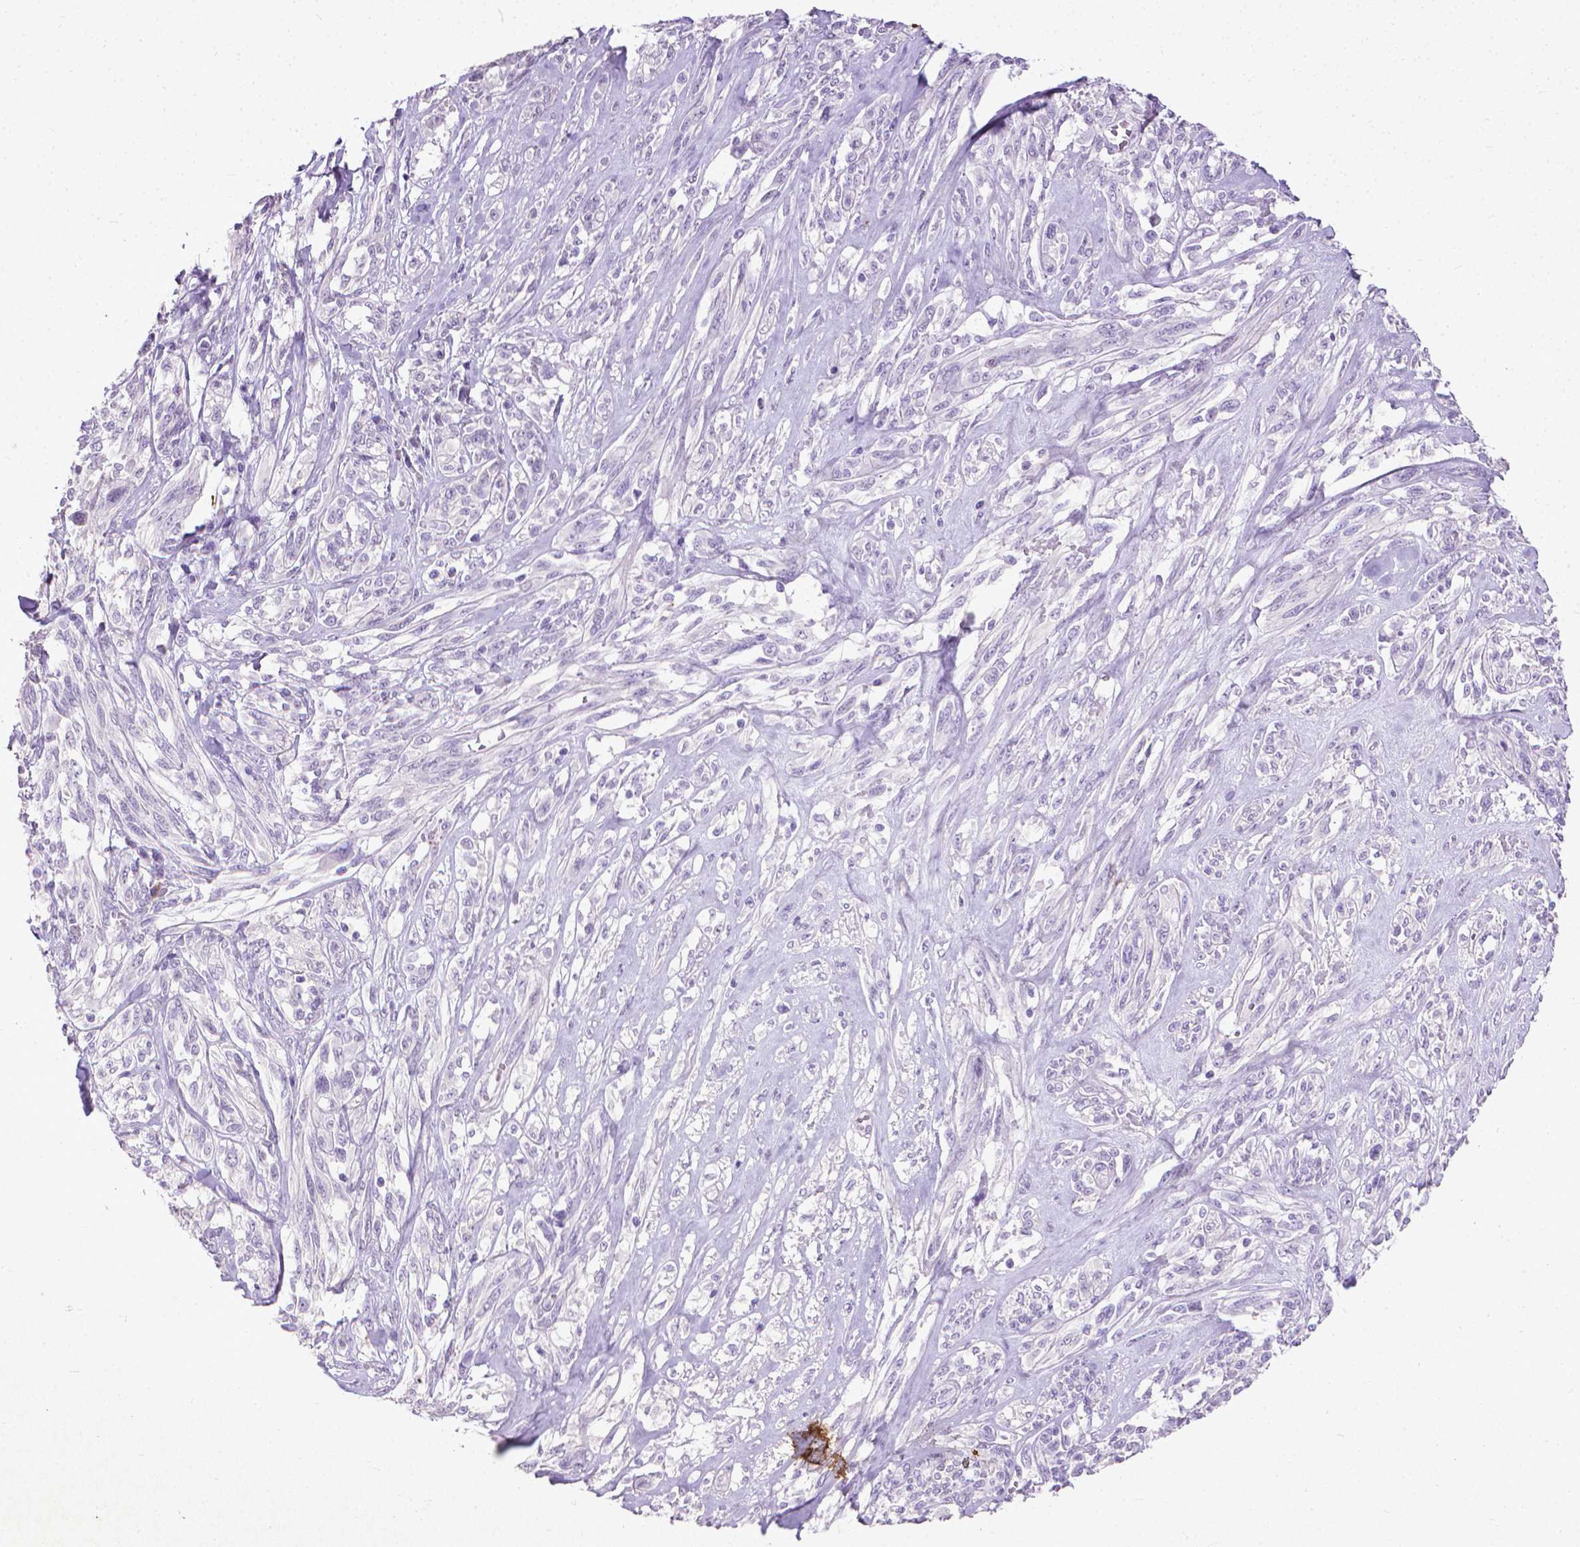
{"staining": {"intensity": "negative", "quantity": "none", "location": "none"}, "tissue": "melanoma", "cell_type": "Tumor cells", "image_type": "cancer", "snomed": [{"axis": "morphology", "description": "Malignant melanoma, NOS"}, {"axis": "topography", "description": "Skin"}], "caption": "The micrograph displays no staining of tumor cells in malignant melanoma. The staining is performed using DAB (3,3'-diaminobenzidine) brown chromogen with nuclei counter-stained in using hematoxylin.", "gene": "KRT5", "patient": {"sex": "female", "age": 91}}